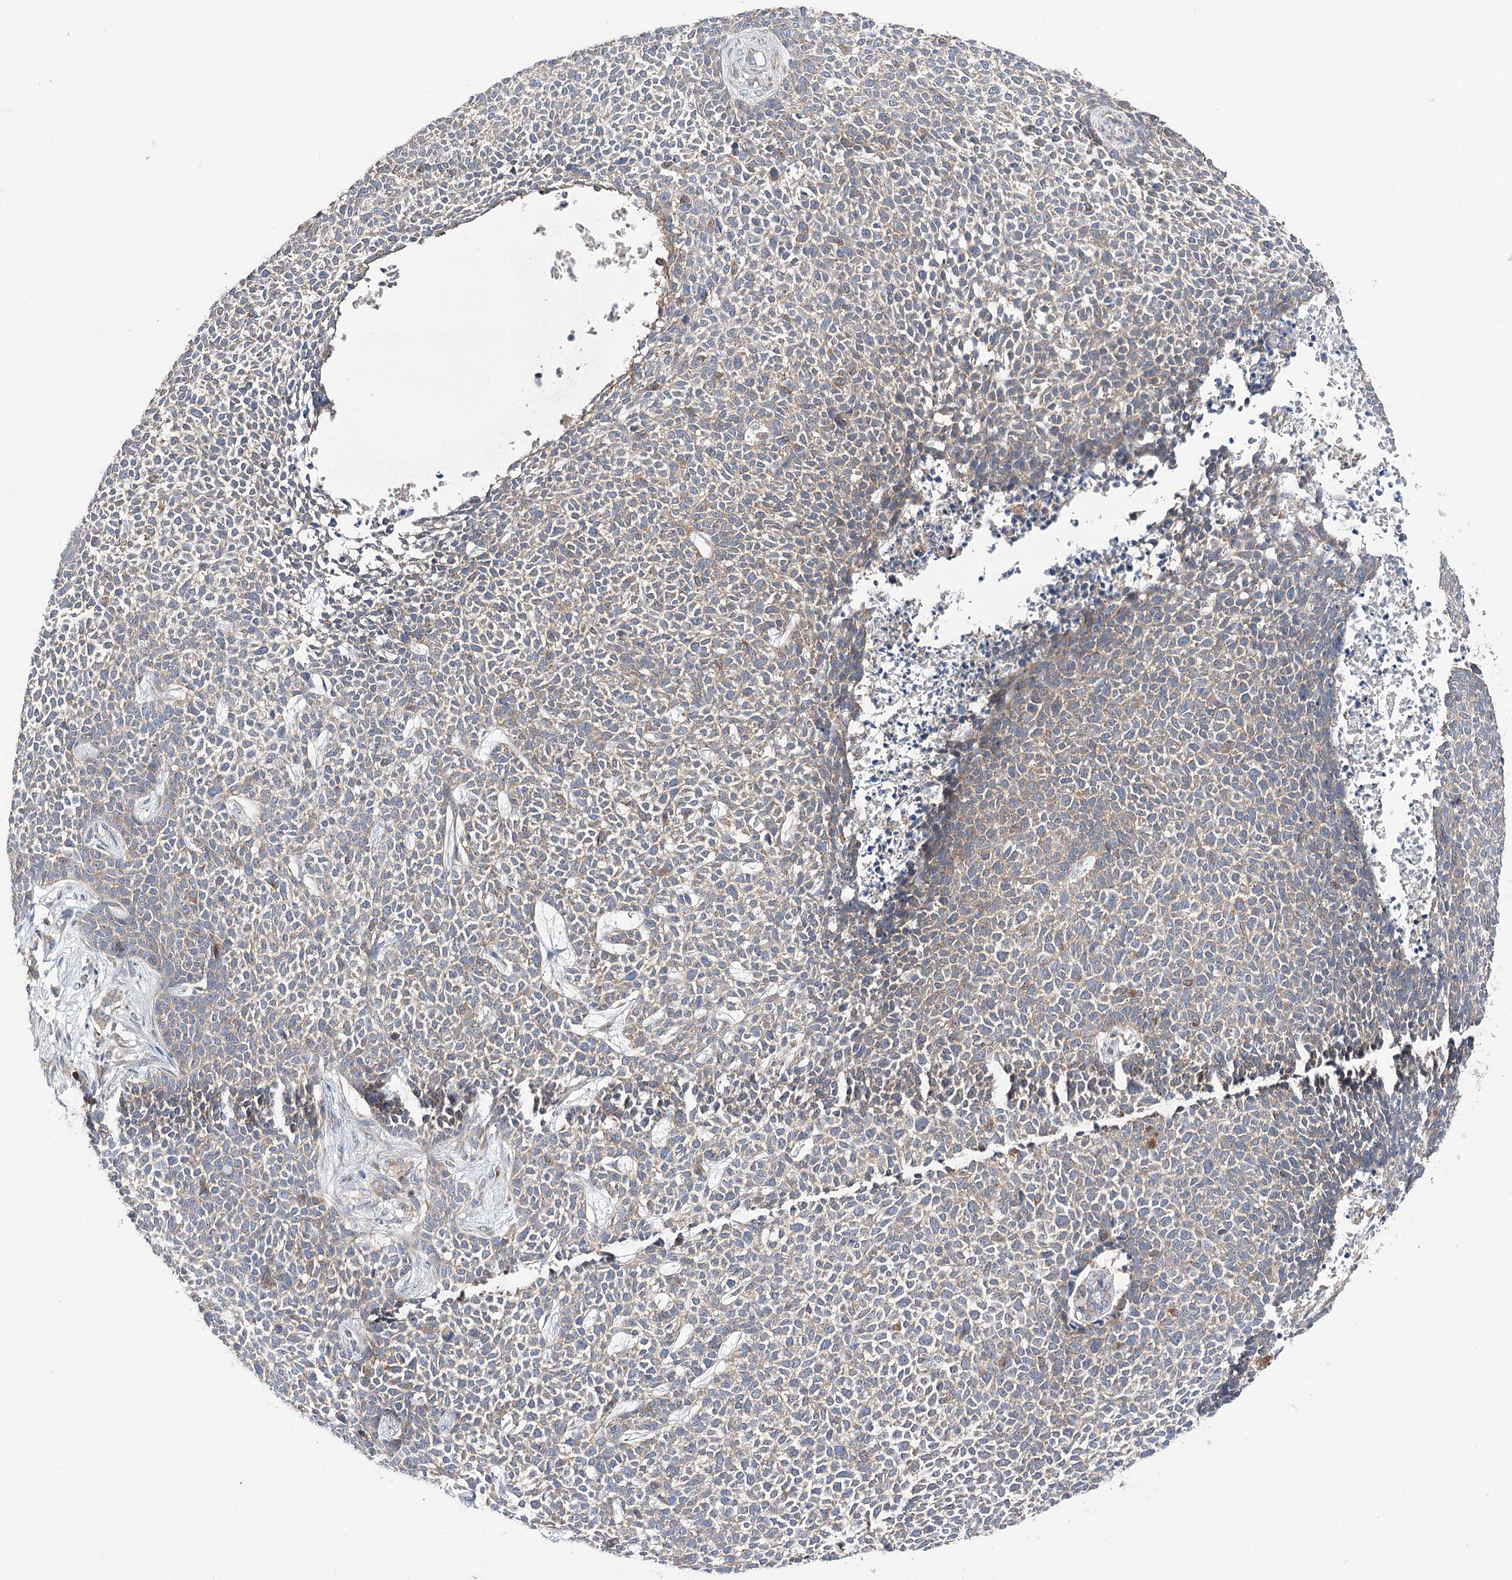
{"staining": {"intensity": "weak", "quantity": "<25%", "location": "cytoplasmic/membranous"}, "tissue": "skin cancer", "cell_type": "Tumor cells", "image_type": "cancer", "snomed": [{"axis": "morphology", "description": "Basal cell carcinoma"}, {"axis": "topography", "description": "Skin"}], "caption": "High magnification brightfield microscopy of skin basal cell carcinoma stained with DAB (brown) and counterstained with hematoxylin (blue): tumor cells show no significant expression.", "gene": "VPS37B", "patient": {"sex": "female", "age": 84}}